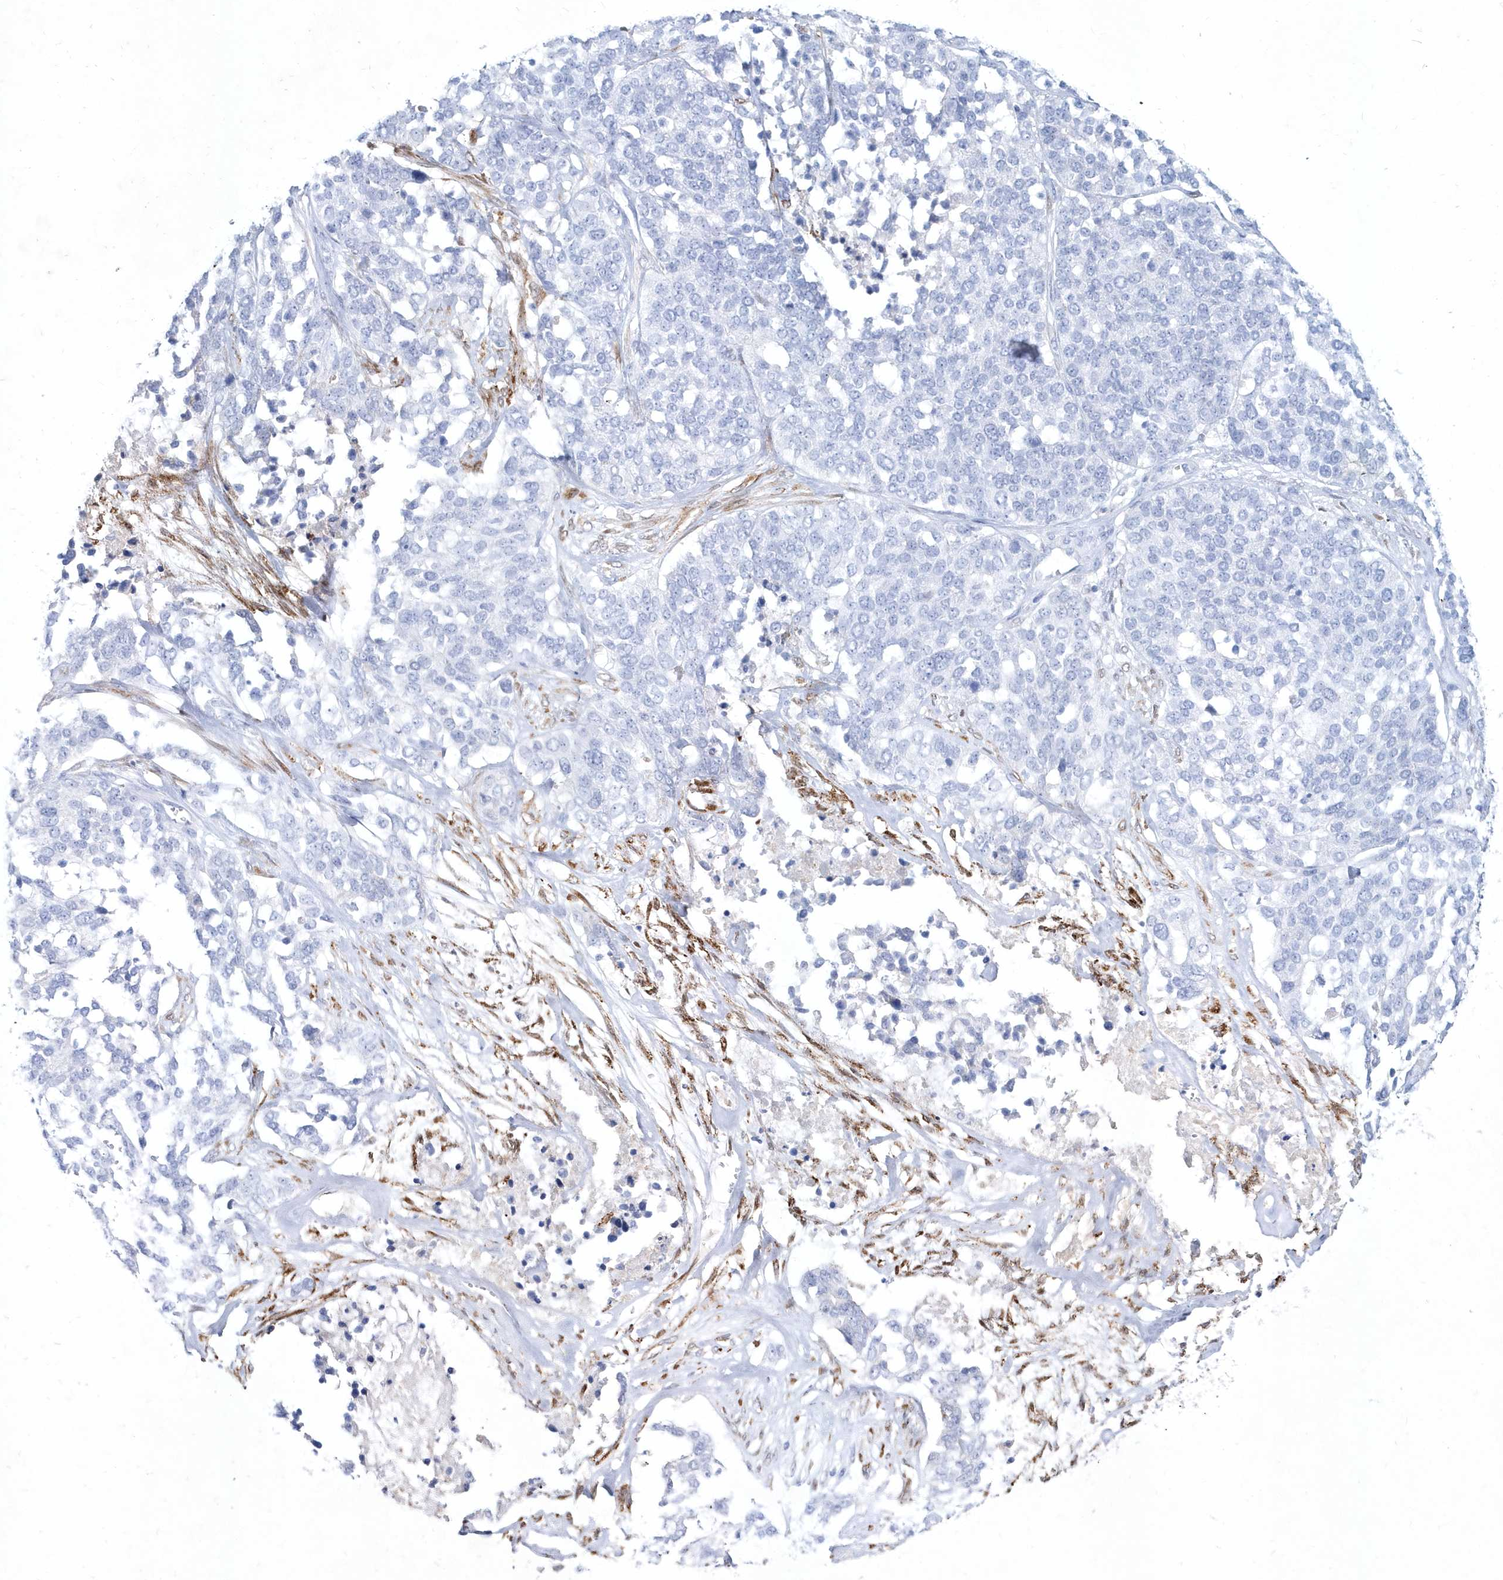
{"staining": {"intensity": "negative", "quantity": "none", "location": "none"}, "tissue": "ovarian cancer", "cell_type": "Tumor cells", "image_type": "cancer", "snomed": [{"axis": "morphology", "description": "Cystadenocarcinoma, serous, NOS"}, {"axis": "topography", "description": "Ovary"}], "caption": "Ovarian serous cystadenocarcinoma was stained to show a protein in brown. There is no significant staining in tumor cells.", "gene": "SPINK7", "patient": {"sex": "female", "age": 44}}